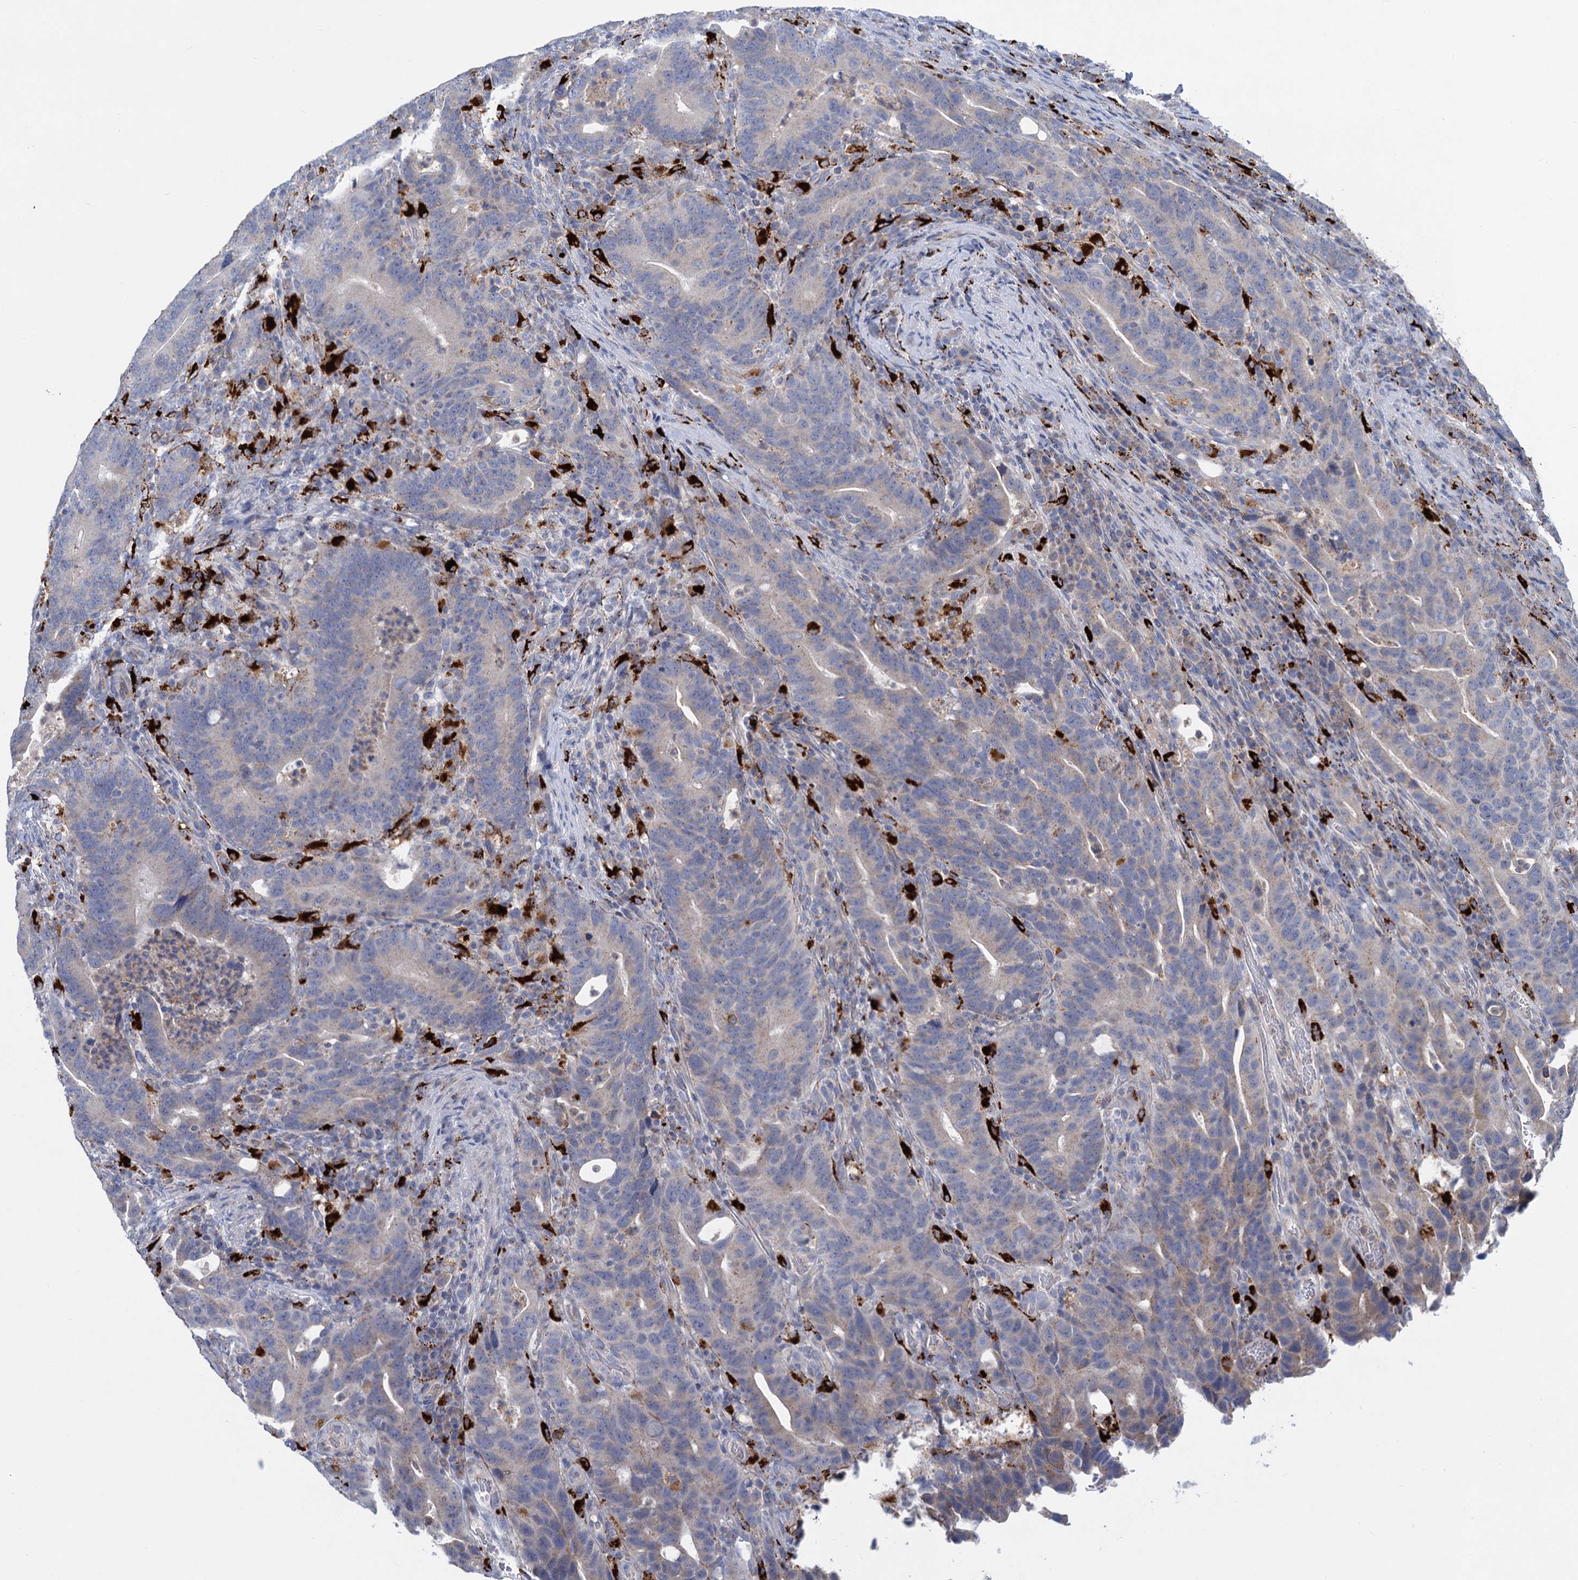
{"staining": {"intensity": "negative", "quantity": "none", "location": "none"}, "tissue": "colorectal cancer", "cell_type": "Tumor cells", "image_type": "cancer", "snomed": [{"axis": "morphology", "description": "Adenocarcinoma, NOS"}, {"axis": "topography", "description": "Colon"}], "caption": "Image shows no protein expression in tumor cells of adenocarcinoma (colorectal) tissue.", "gene": "ANKS3", "patient": {"sex": "female", "age": 66}}